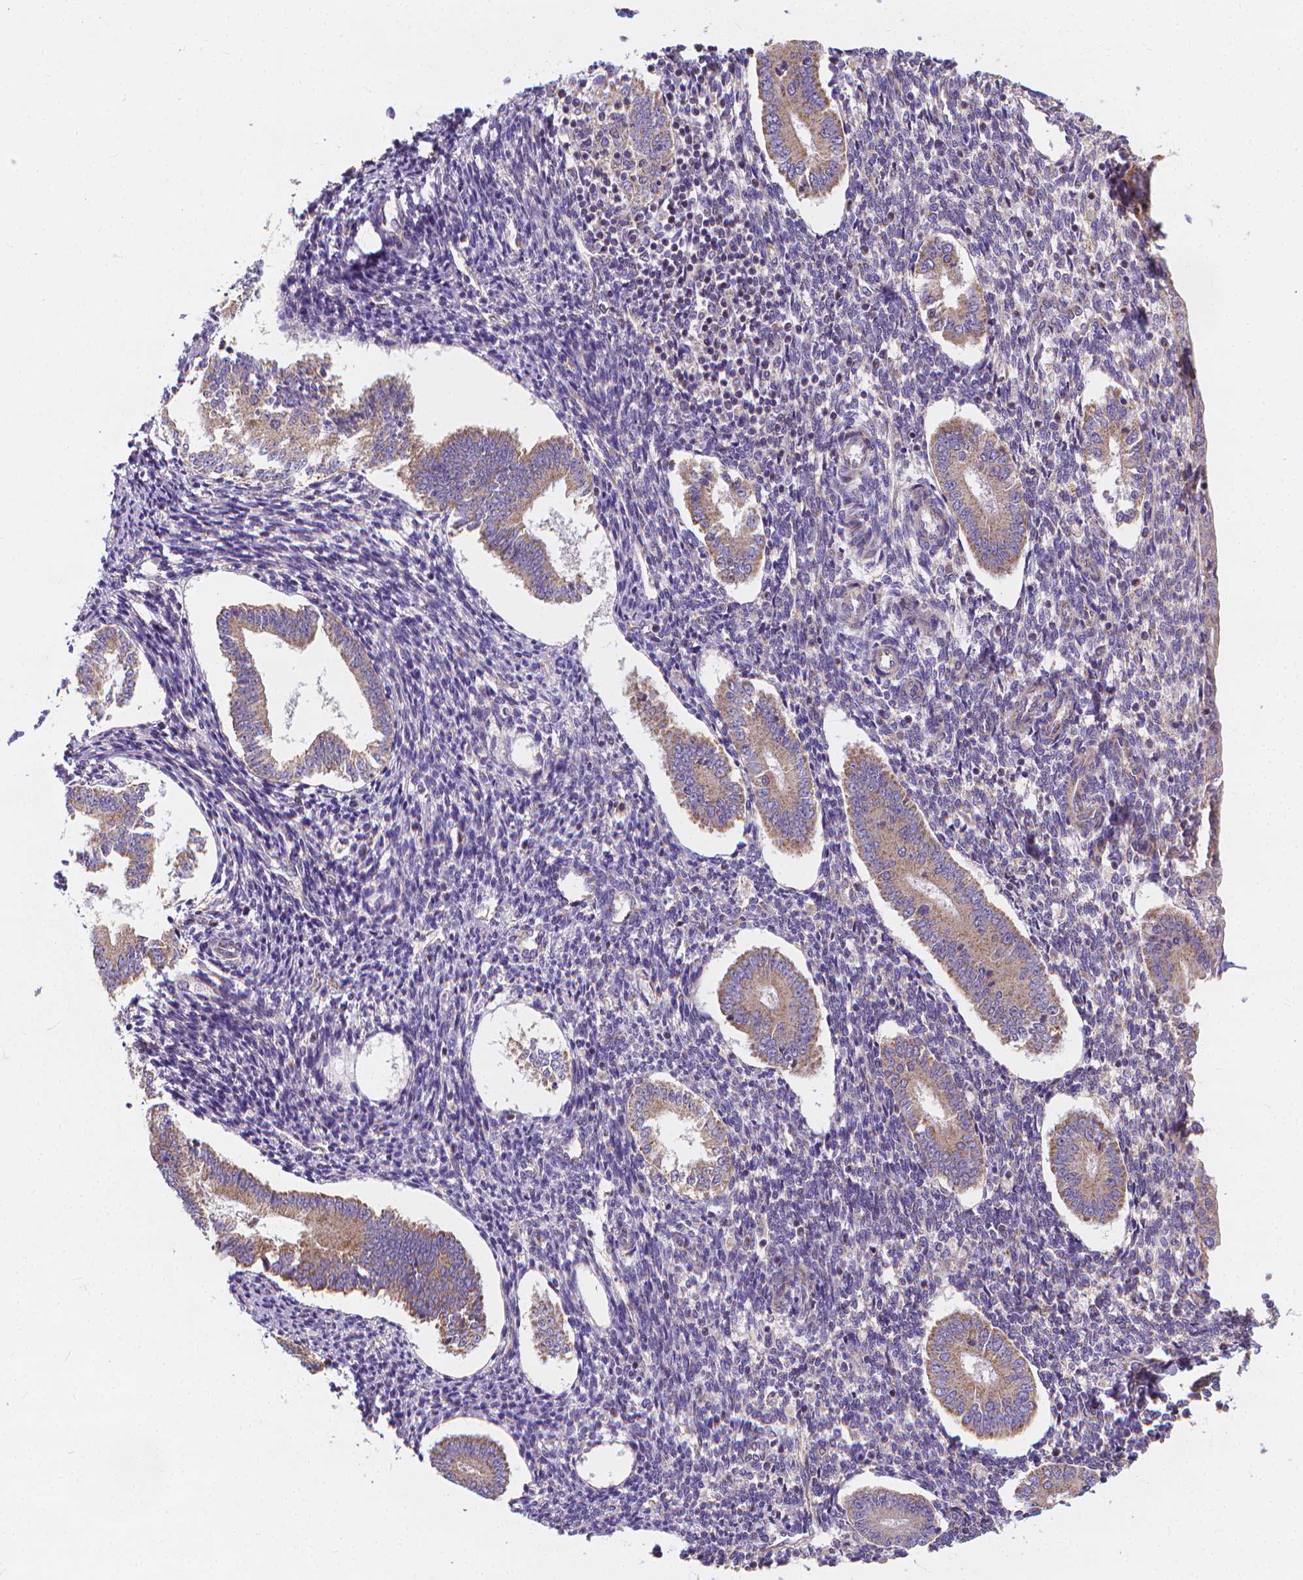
{"staining": {"intensity": "weak", "quantity": "<25%", "location": "cytoplasmic/membranous"}, "tissue": "endometrium", "cell_type": "Cells in endometrial stroma", "image_type": "normal", "snomed": [{"axis": "morphology", "description": "Normal tissue, NOS"}, {"axis": "topography", "description": "Endometrium"}], "caption": "Immunohistochemistry (IHC) of unremarkable human endometrium demonstrates no expression in cells in endometrial stroma. Nuclei are stained in blue.", "gene": "SNCAIP", "patient": {"sex": "female", "age": 40}}